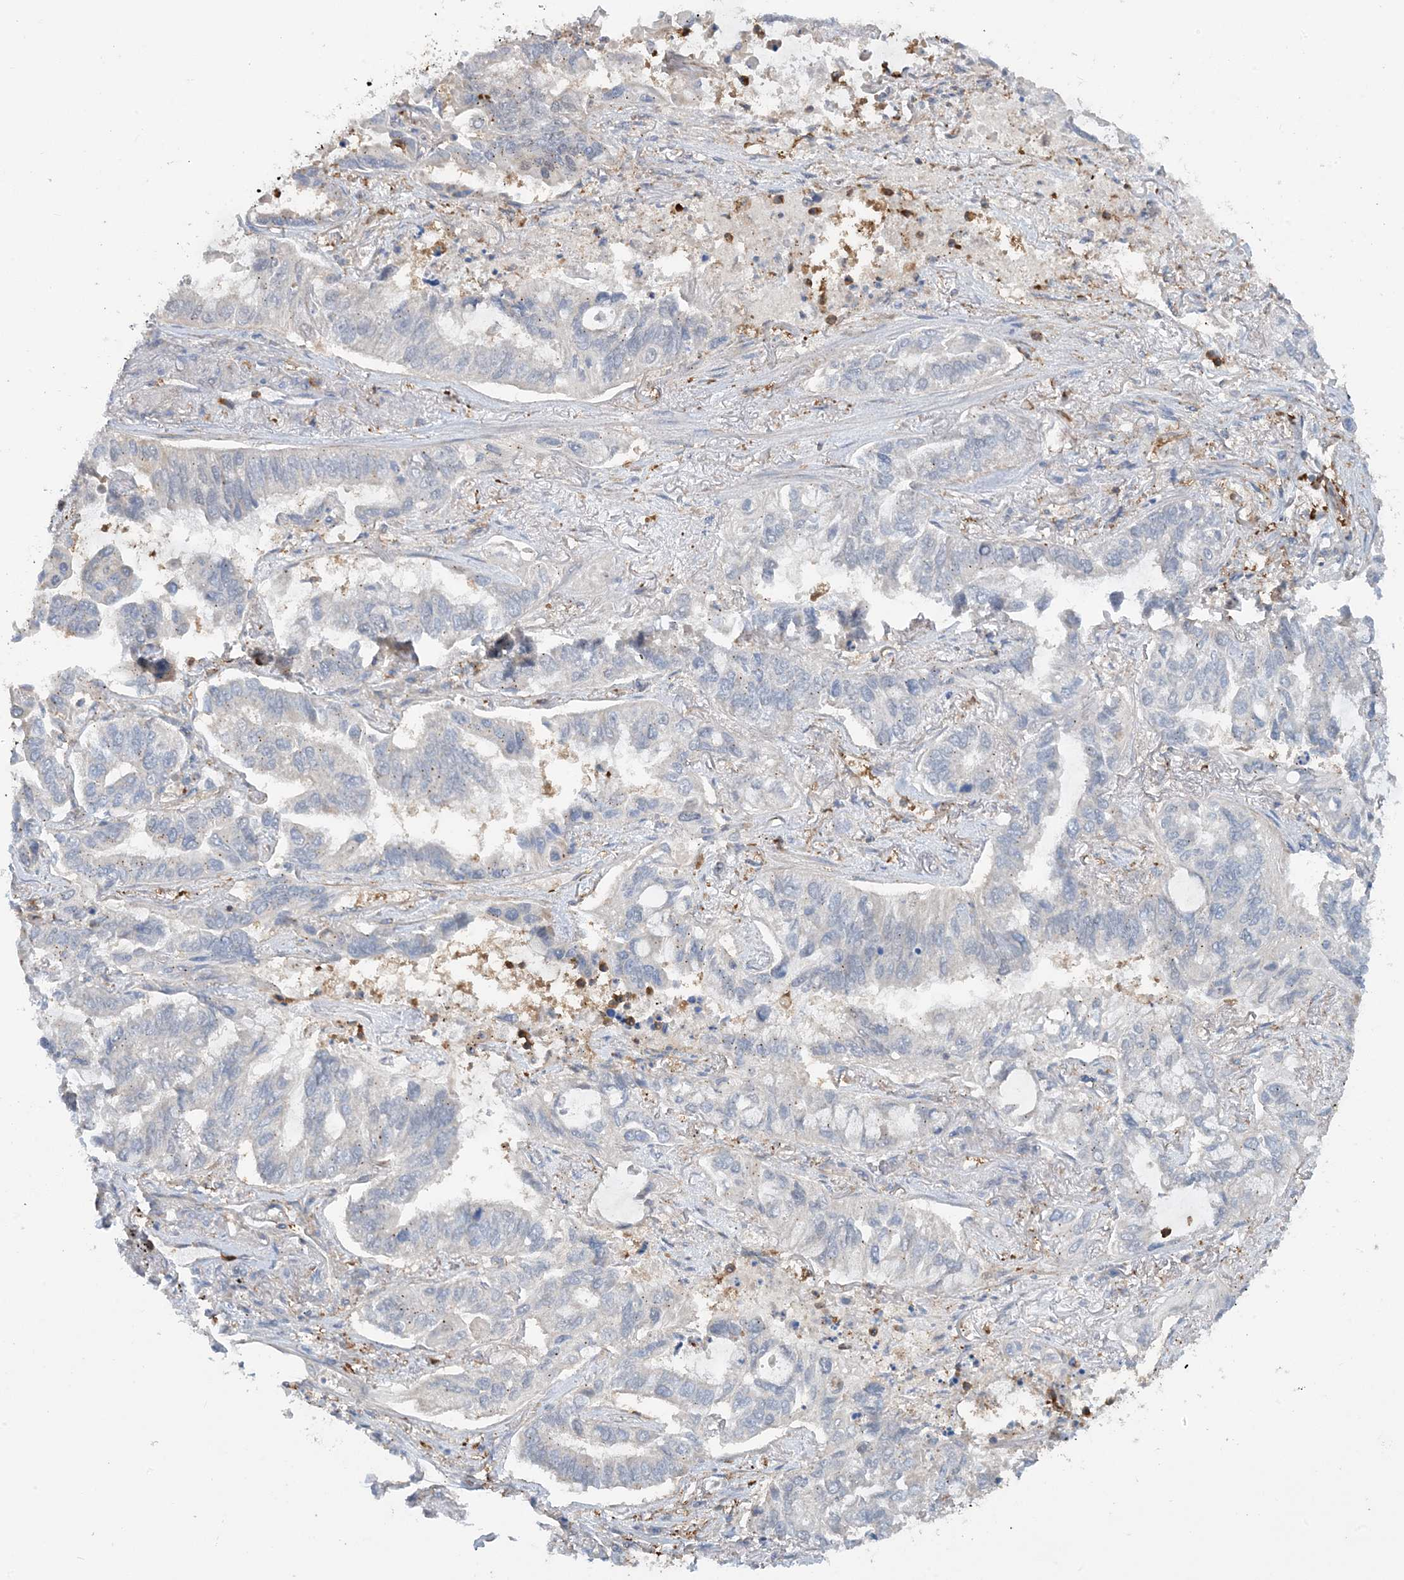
{"staining": {"intensity": "weak", "quantity": "<25%", "location": "cytoplasmic/membranous"}, "tissue": "lung cancer", "cell_type": "Tumor cells", "image_type": "cancer", "snomed": [{"axis": "morphology", "description": "Adenocarcinoma, NOS"}, {"axis": "topography", "description": "Lung"}], "caption": "Human lung adenocarcinoma stained for a protein using IHC demonstrates no positivity in tumor cells.", "gene": "SFMBT2", "patient": {"sex": "male", "age": 64}}